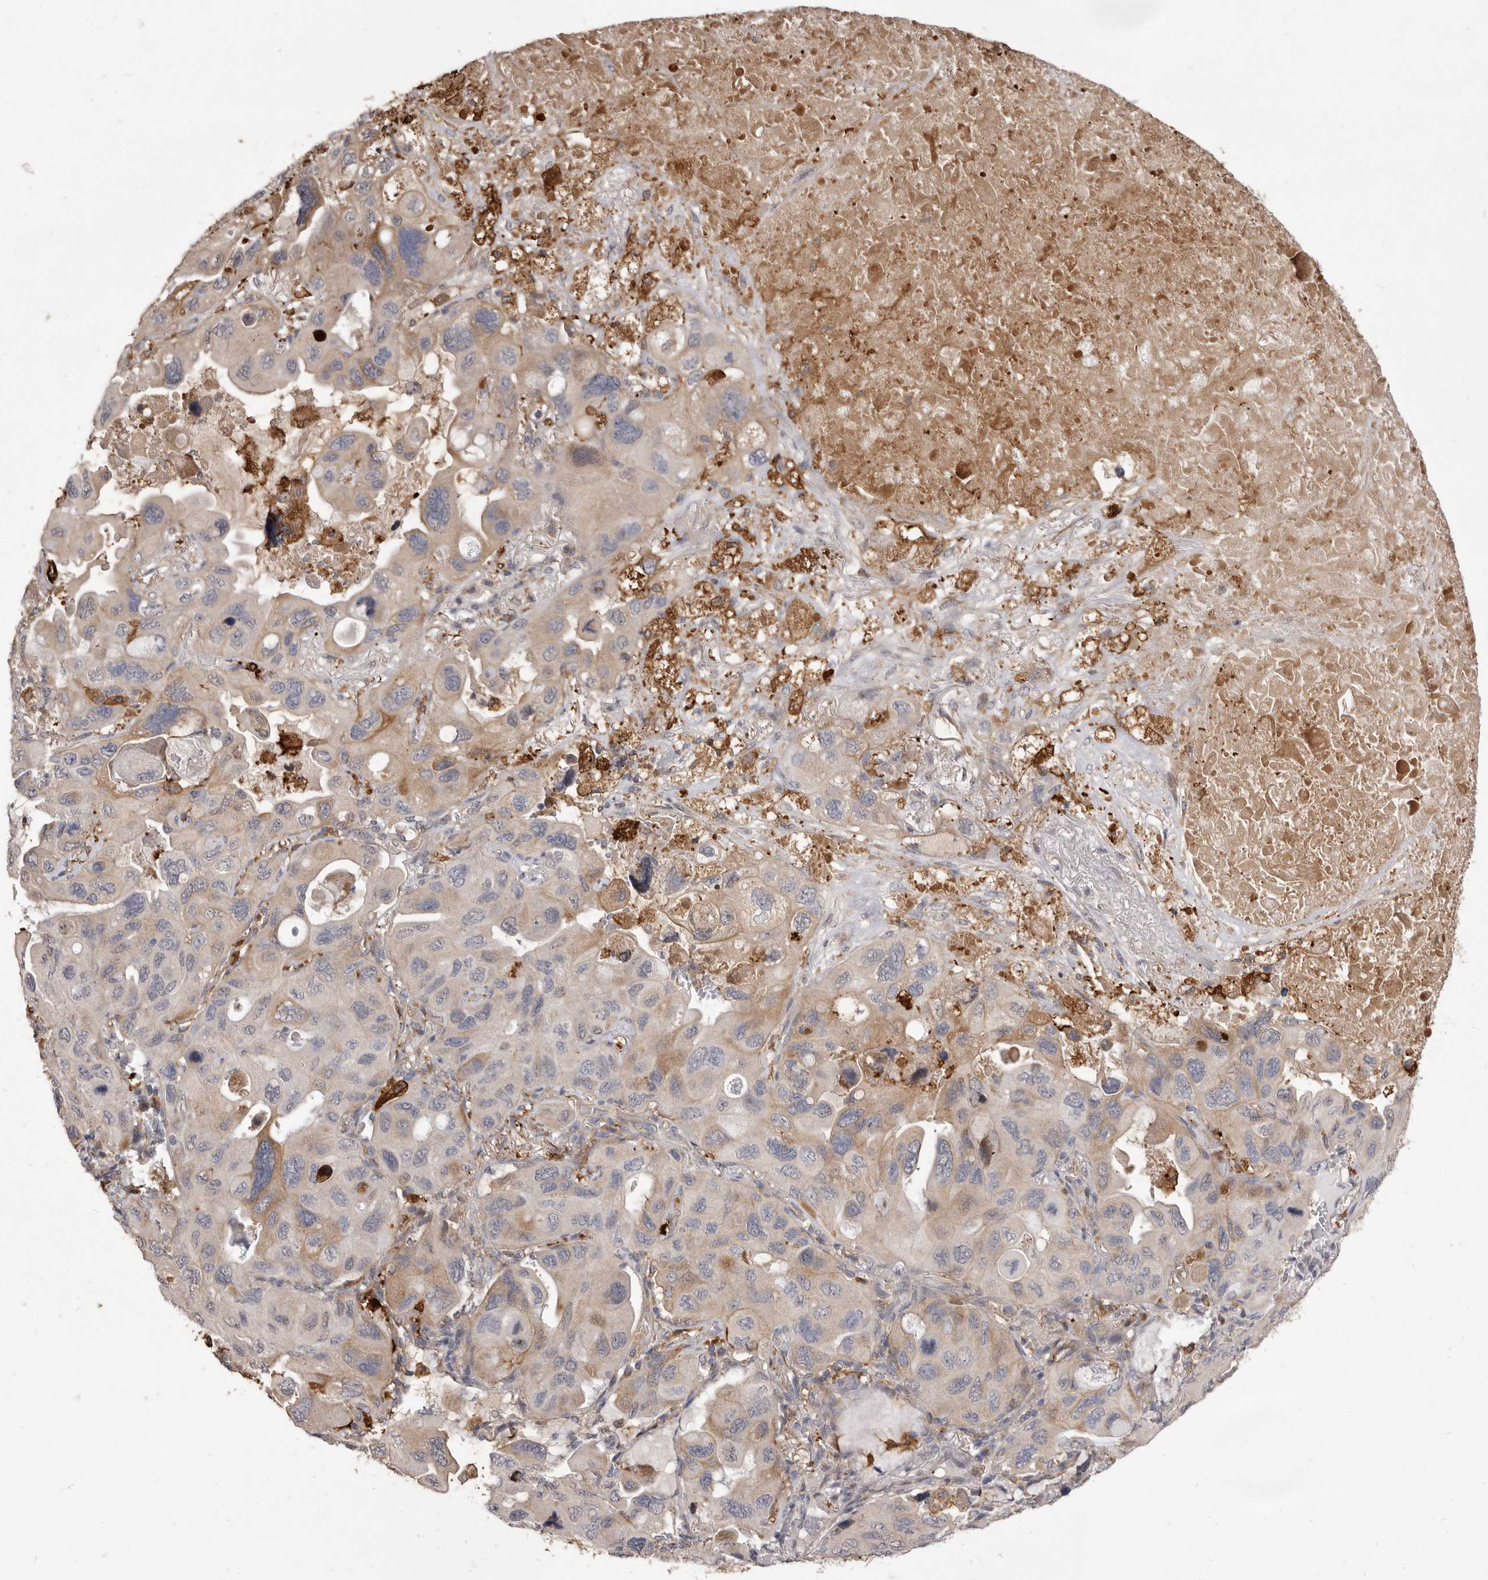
{"staining": {"intensity": "weak", "quantity": ">75%", "location": "cytoplasmic/membranous"}, "tissue": "lung cancer", "cell_type": "Tumor cells", "image_type": "cancer", "snomed": [{"axis": "morphology", "description": "Squamous cell carcinoma, NOS"}, {"axis": "topography", "description": "Lung"}], "caption": "Immunohistochemical staining of lung cancer displays low levels of weak cytoplasmic/membranous protein expression in approximately >75% of tumor cells. (Stains: DAB in brown, nuclei in blue, Microscopy: brightfield microscopy at high magnification).", "gene": "VPS45", "patient": {"sex": "female", "age": 73}}